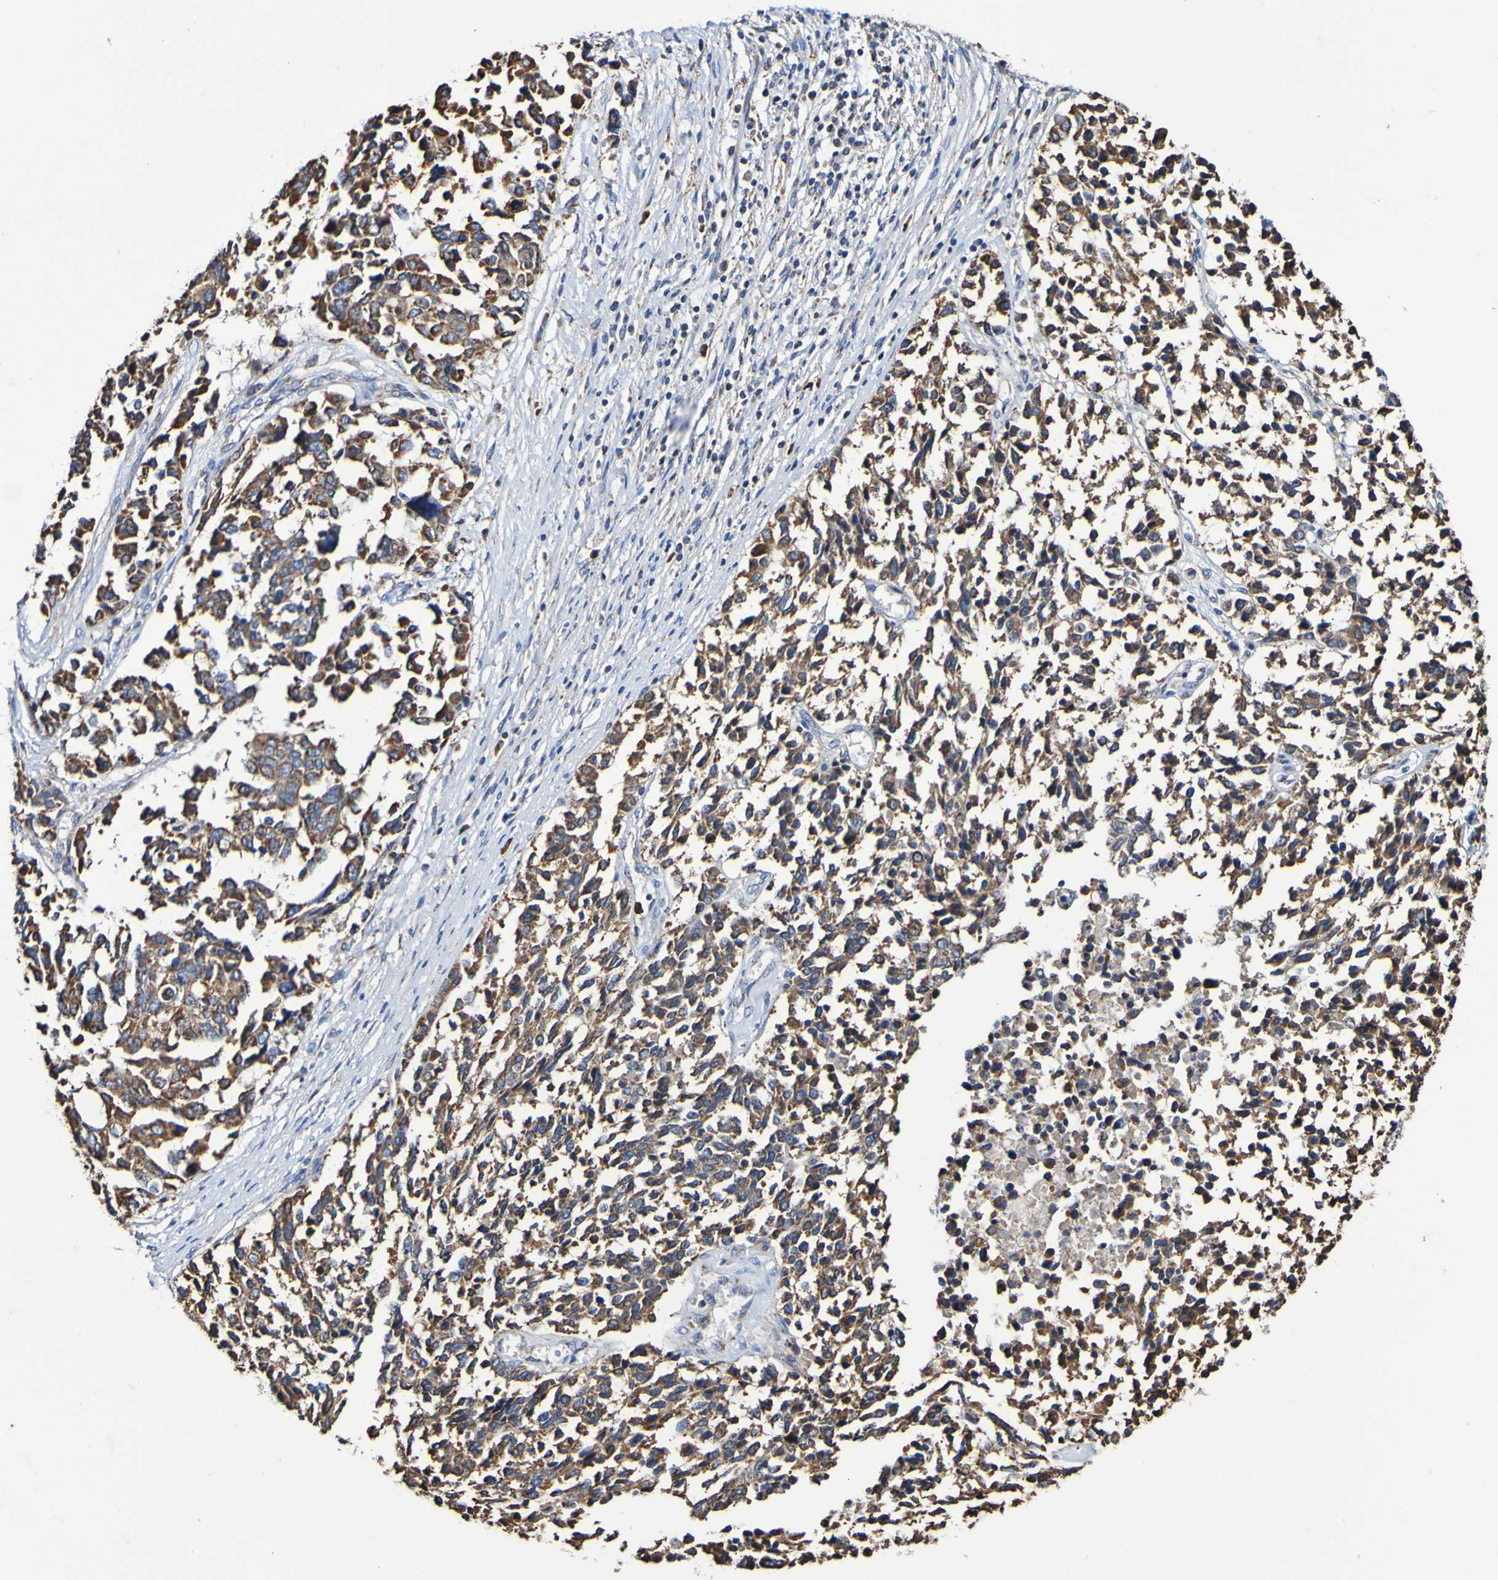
{"staining": {"intensity": "strong", "quantity": ">75%", "location": "cytoplasmic/membranous"}, "tissue": "ovarian cancer", "cell_type": "Tumor cells", "image_type": "cancer", "snomed": [{"axis": "morphology", "description": "Cystadenocarcinoma, serous, NOS"}, {"axis": "topography", "description": "Ovary"}], "caption": "Ovarian serous cystadenocarcinoma tissue shows strong cytoplasmic/membranous expression in approximately >75% of tumor cells, visualized by immunohistochemistry.", "gene": "IL18R1", "patient": {"sex": "female", "age": 44}}